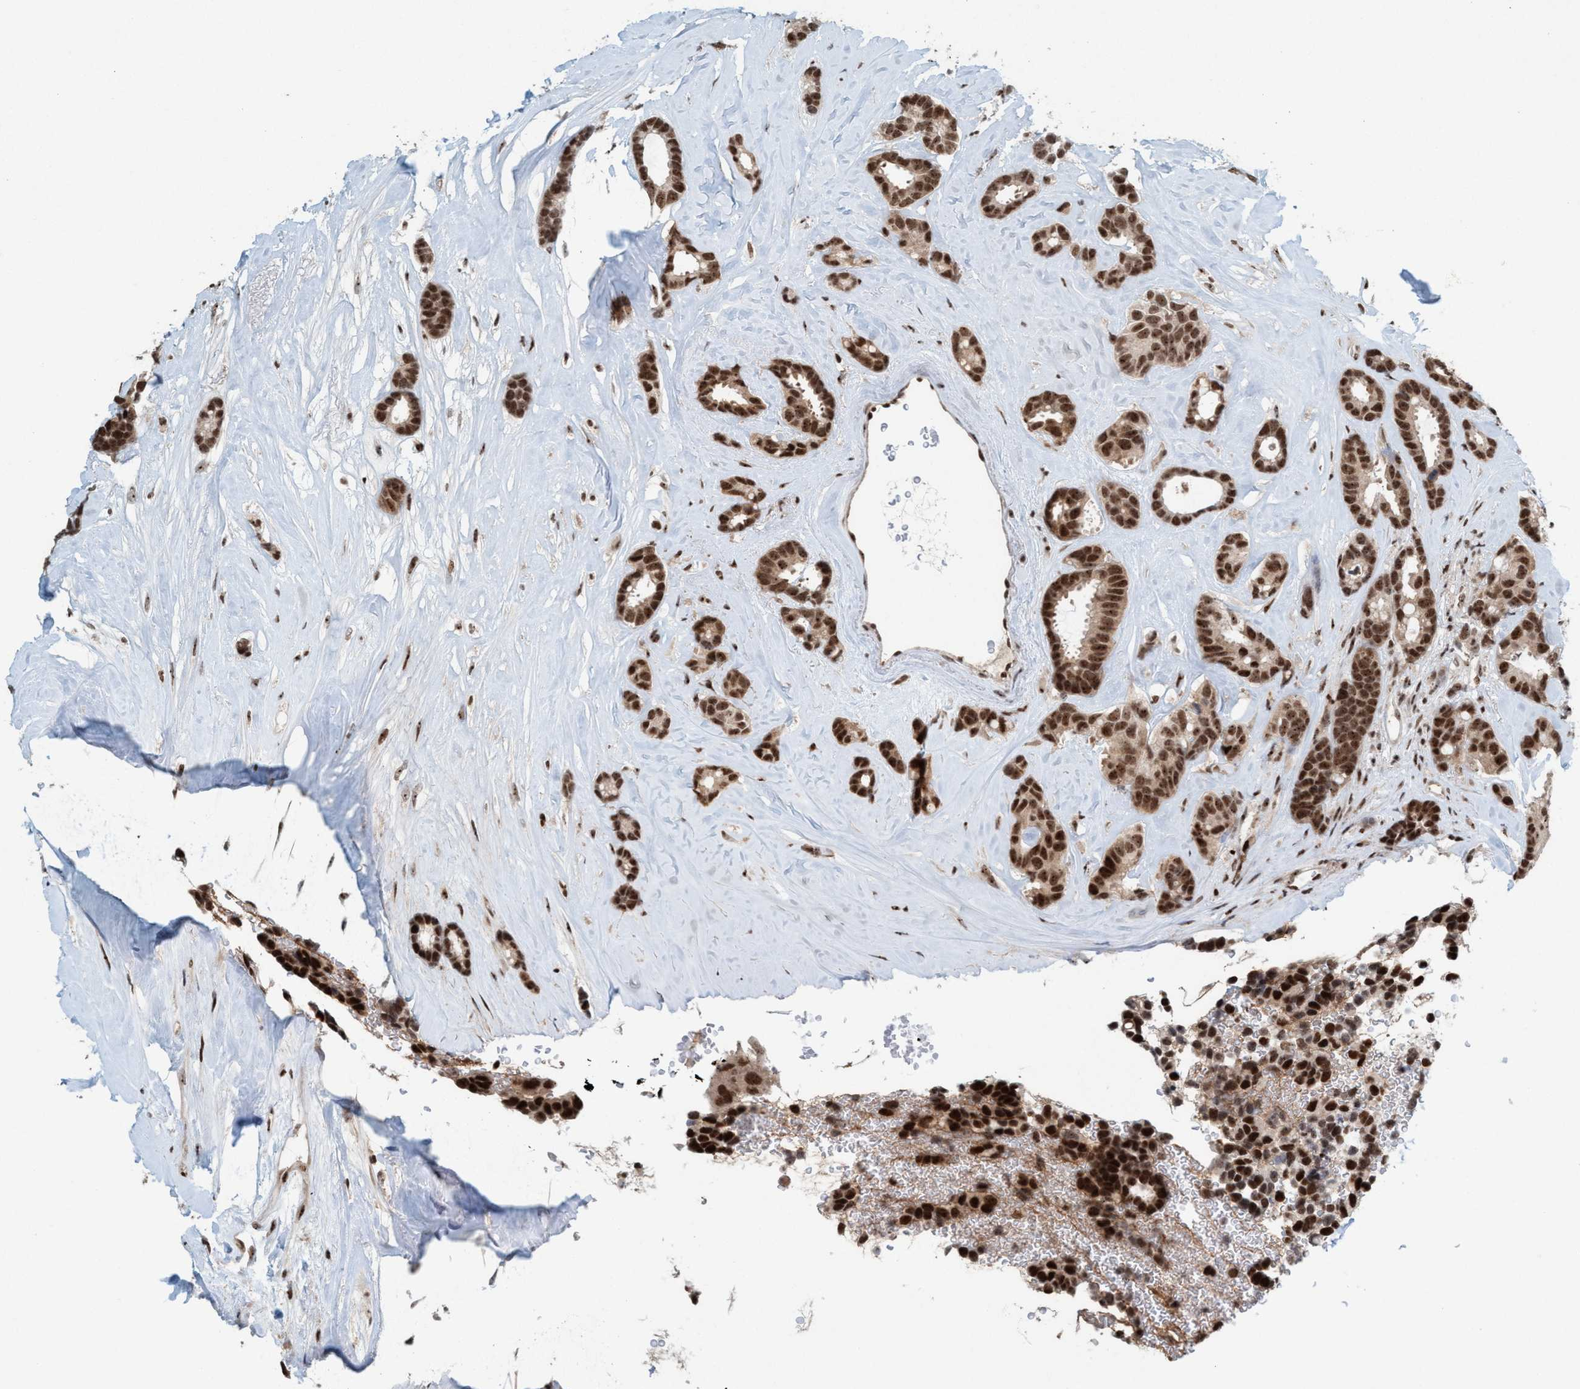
{"staining": {"intensity": "strong", "quantity": ">75%", "location": "nuclear"}, "tissue": "breast cancer", "cell_type": "Tumor cells", "image_type": "cancer", "snomed": [{"axis": "morphology", "description": "Duct carcinoma"}, {"axis": "topography", "description": "Breast"}], "caption": "Protein expression analysis of human breast cancer (infiltrating ductal carcinoma) reveals strong nuclear staining in about >75% of tumor cells. (Stains: DAB in brown, nuclei in blue, Microscopy: brightfield microscopy at high magnification).", "gene": "SMCR8", "patient": {"sex": "female", "age": 87}}